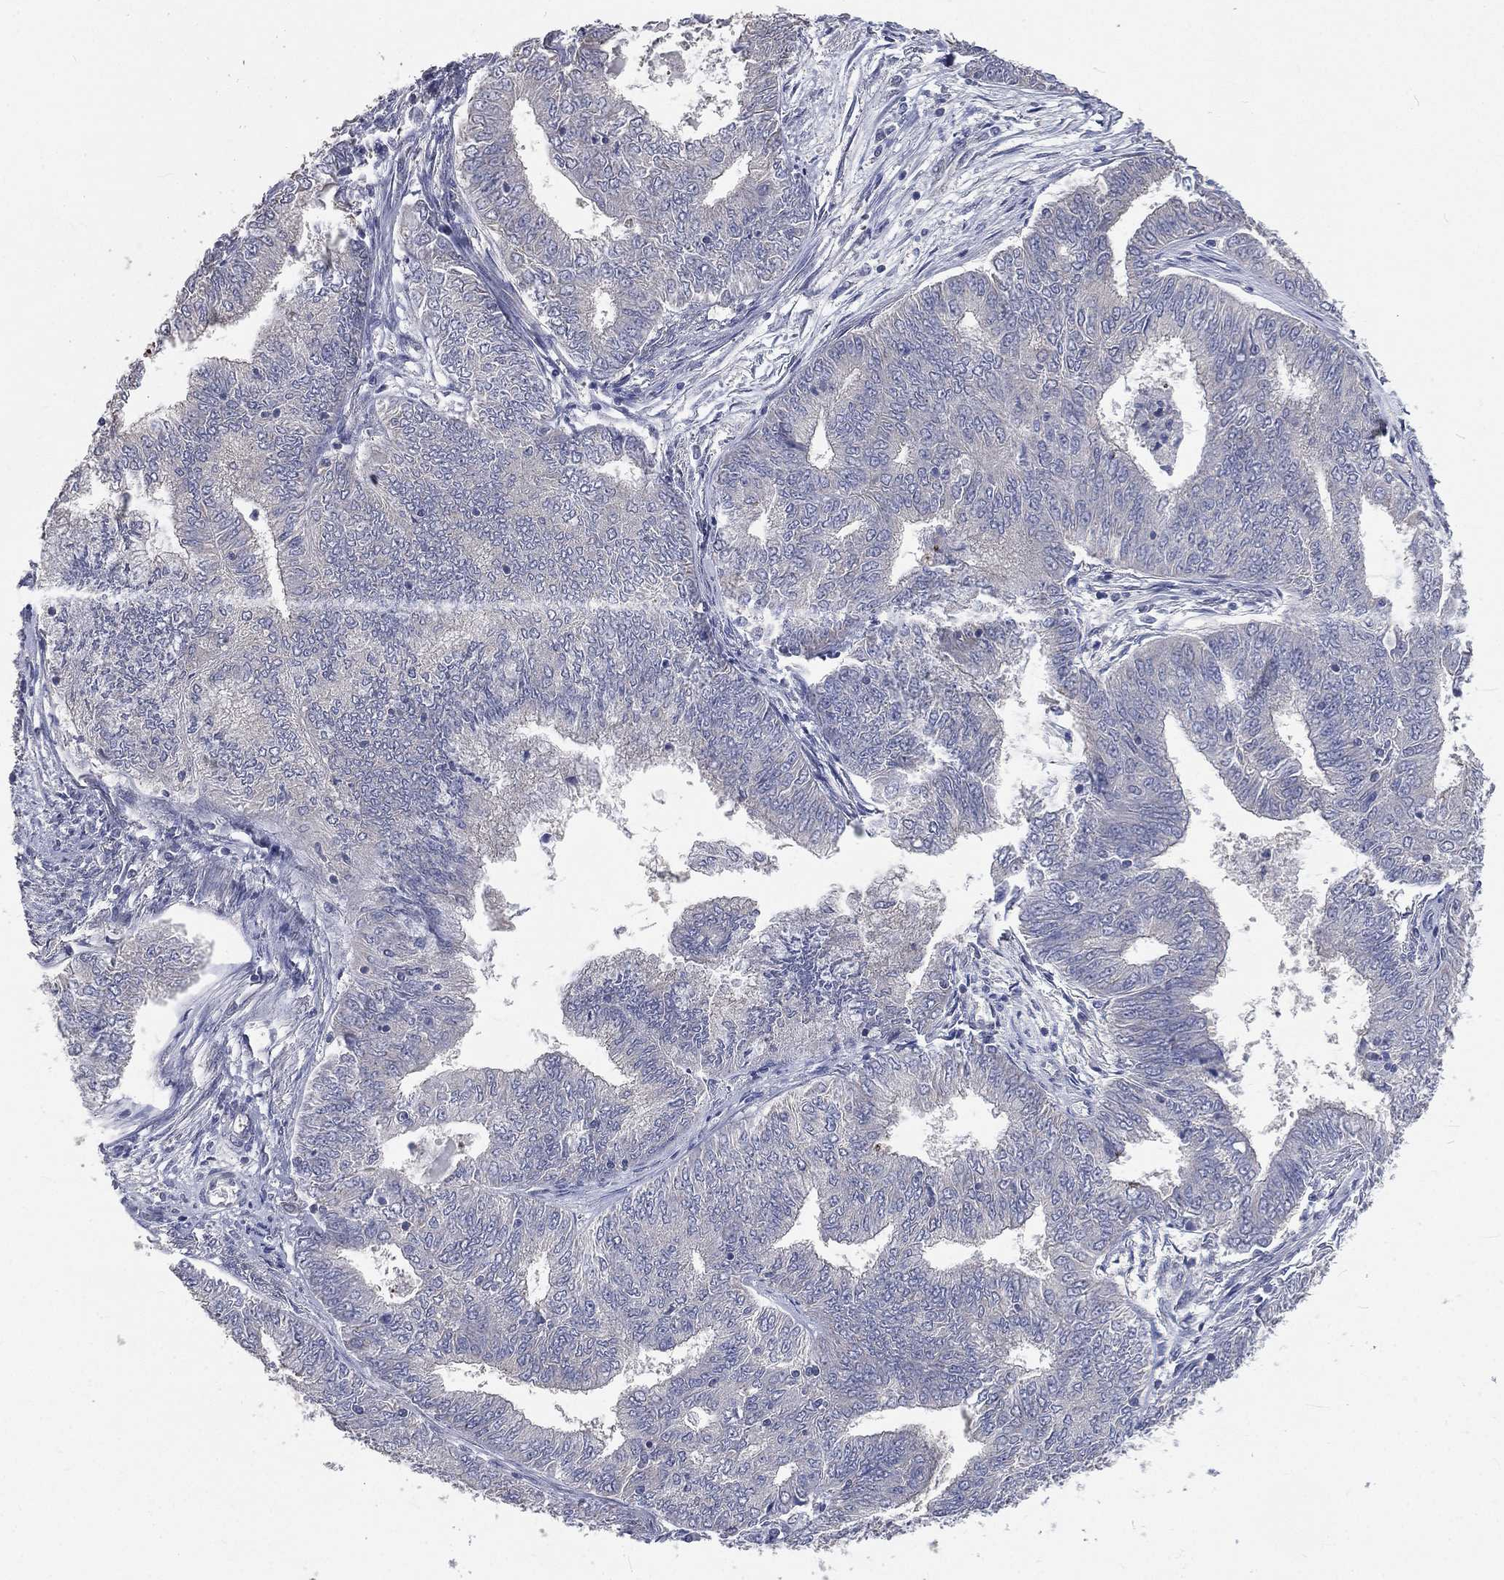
{"staining": {"intensity": "negative", "quantity": "none", "location": "none"}, "tissue": "endometrial cancer", "cell_type": "Tumor cells", "image_type": "cancer", "snomed": [{"axis": "morphology", "description": "Adenocarcinoma, NOS"}, {"axis": "topography", "description": "Endometrium"}], "caption": "This is an immunohistochemistry histopathology image of endometrial cancer. There is no expression in tumor cells.", "gene": "CROCC", "patient": {"sex": "female", "age": 62}}